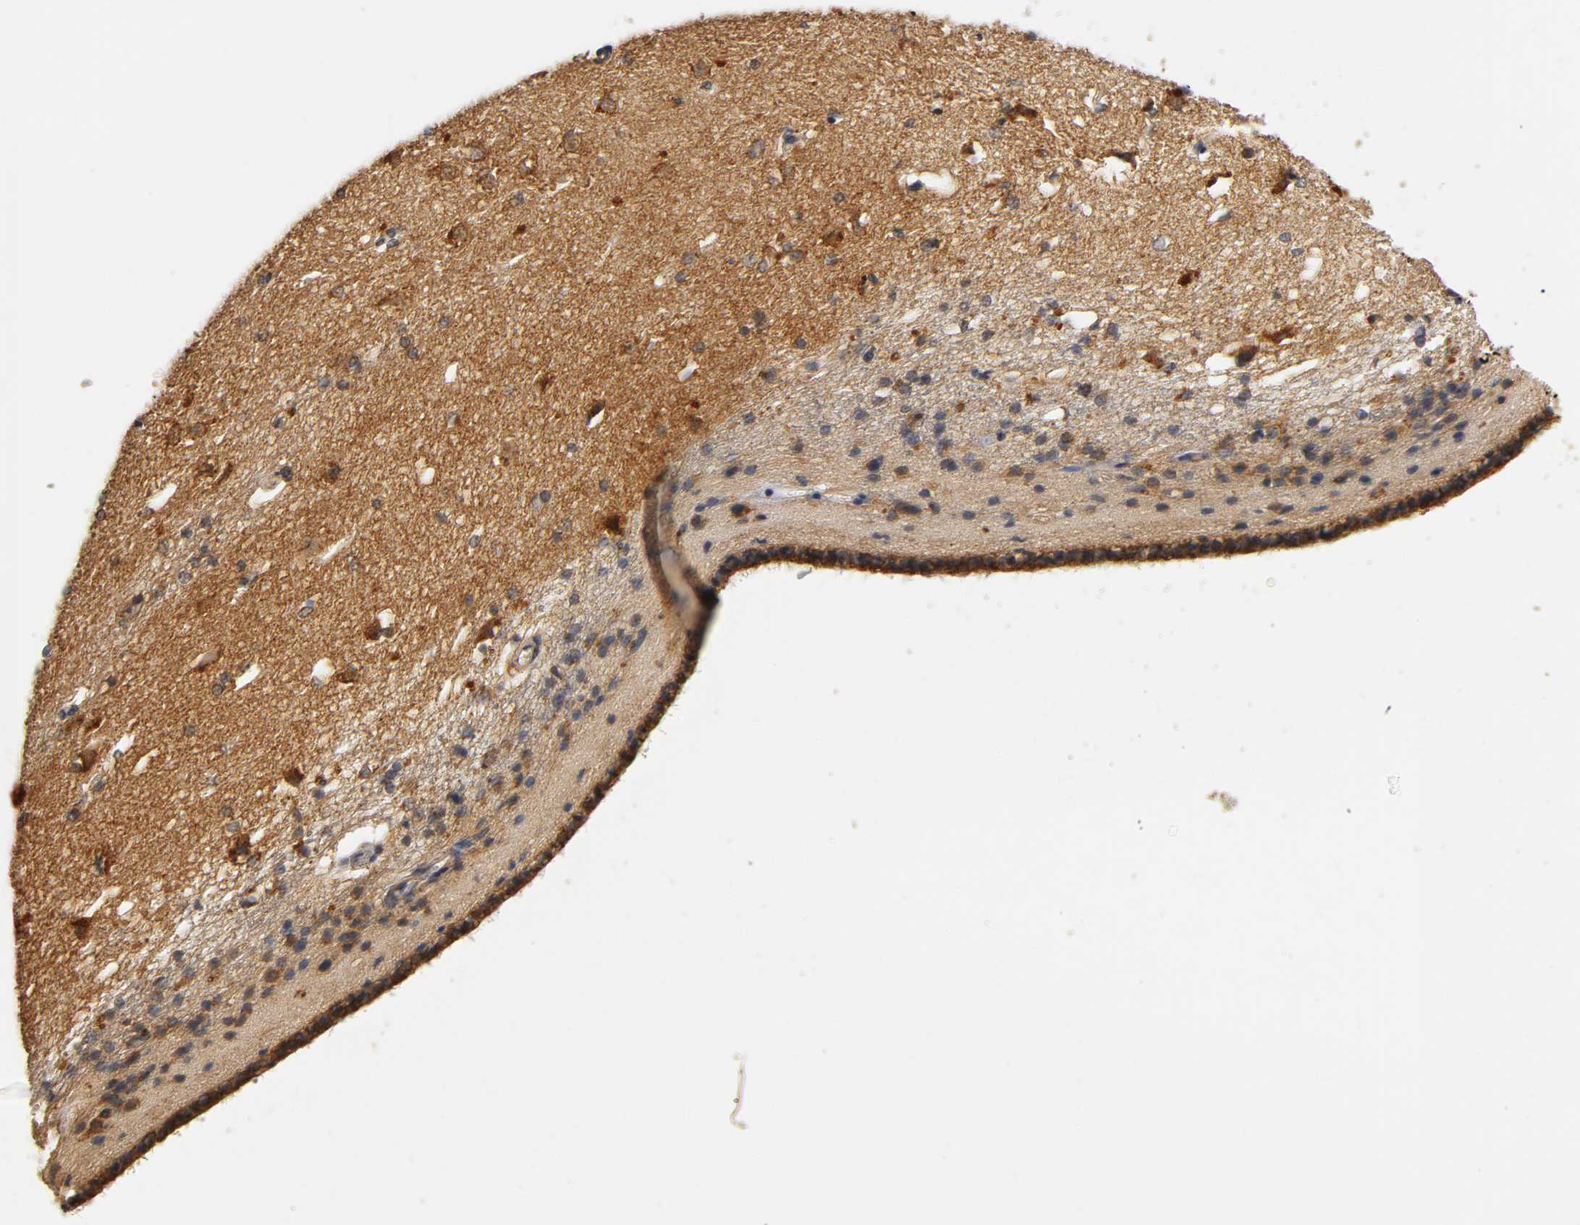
{"staining": {"intensity": "negative", "quantity": "none", "location": "none"}, "tissue": "caudate", "cell_type": "Glial cells", "image_type": "normal", "snomed": [{"axis": "morphology", "description": "Normal tissue, NOS"}, {"axis": "topography", "description": "Lateral ventricle wall"}], "caption": "This is an immunohistochemistry micrograph of unremarkable caudate. There is no positivity in glial cells.", "gene": "SCAP", "patient": {"sex": "female", "age": 19}}